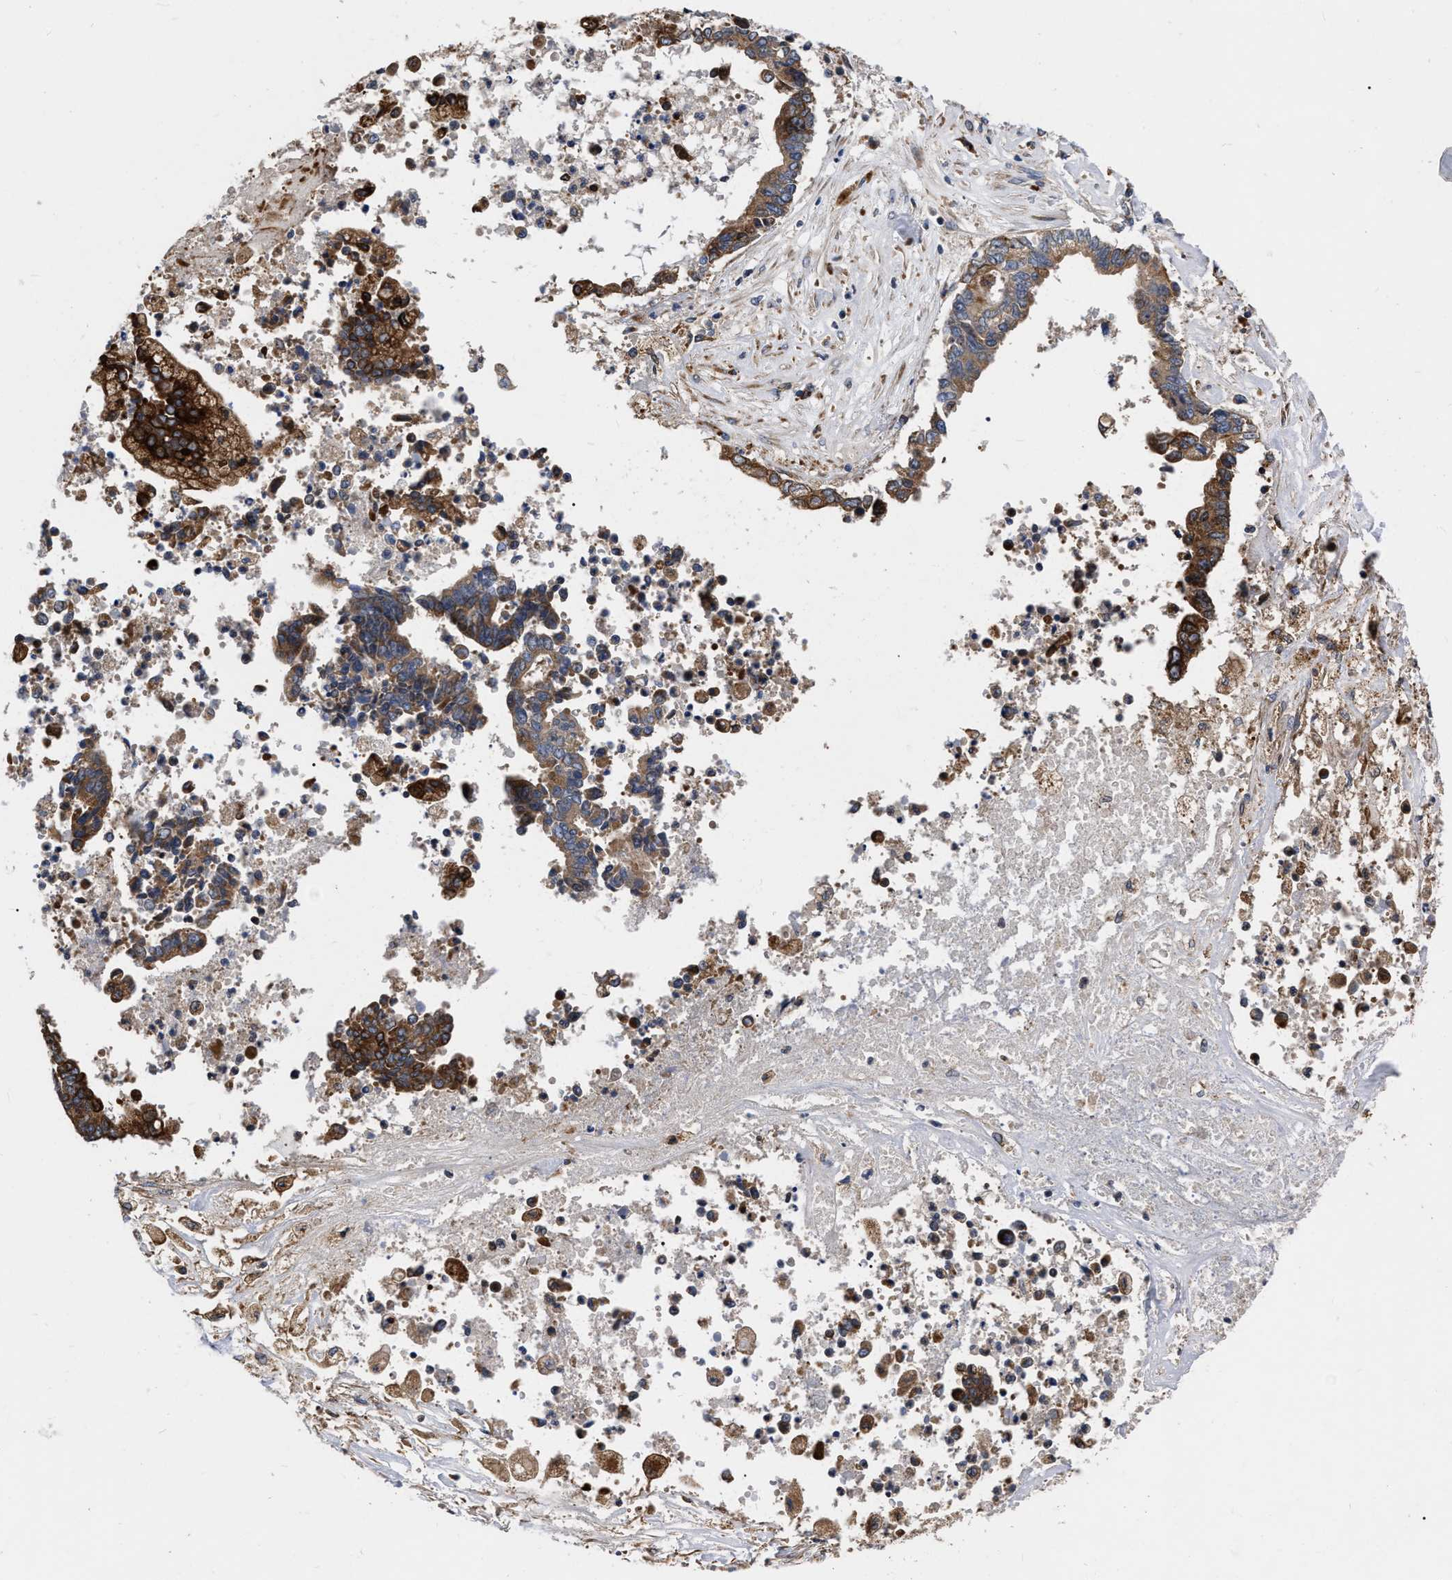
{"staining": {"intensity": "strong", "quantity": "25%-75%", "location": "cytoplasmic/membranous"}, "tissue": "liver cancer", "cell_type": "Tumor cells", "image_type": "cancer", "snomed": [{"axis": "morphology", "description": "Cholangiocarcinoma"}, {"axis": "topography", "description": "Liver"}], "caption": "Tumor cells demonstrate strong cytoplasmic/membranous positivity in approximately 25%-75% of cells in liver cancer (cholangiocarcinoma).", "gene": "MLST8", "patient": {"sex": "male", "age": 57}}